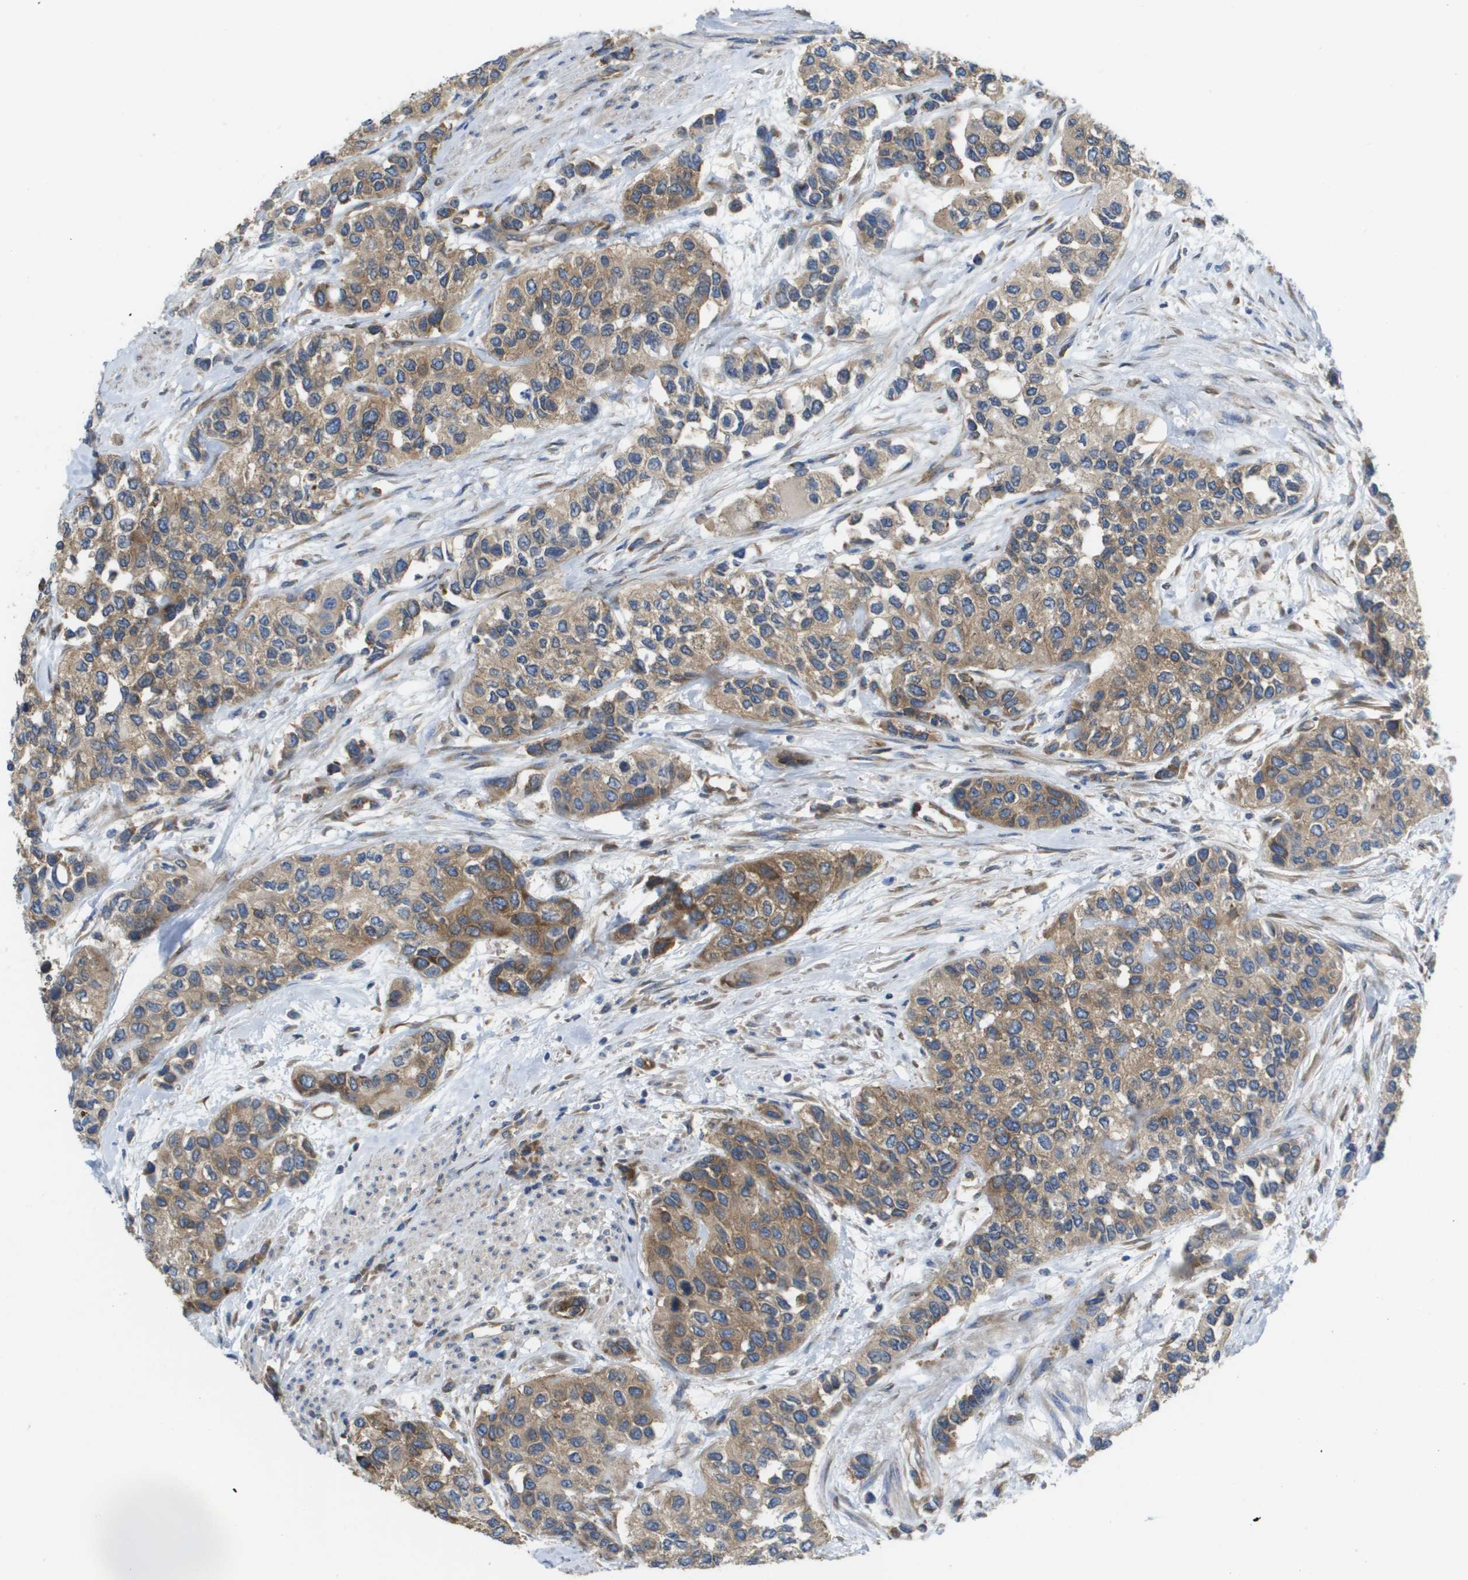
{"staining": {"intensity": "moderate", "quantity": ">75%", "location": "cytoplasmic/membranous"}, "tissue": "urothelial cancer", "cell_type": "Tumor cells", "image_type": "cancer", "snomed": [{"axis": "morphology", "description": "Urothelial carcinoma, High grade"}, {"axis": "topography", "description": "Urinary bladder"}], "caption": "The image demonstrates immunohistochemical staining of urothelial carcinoma (high-grade). There is moderate cytoplasmic/membranous expression is identified in approximately >75% of tumor cells.", "gene": "EIF4G2", "patient": {"sex": "female", "age": 56}}